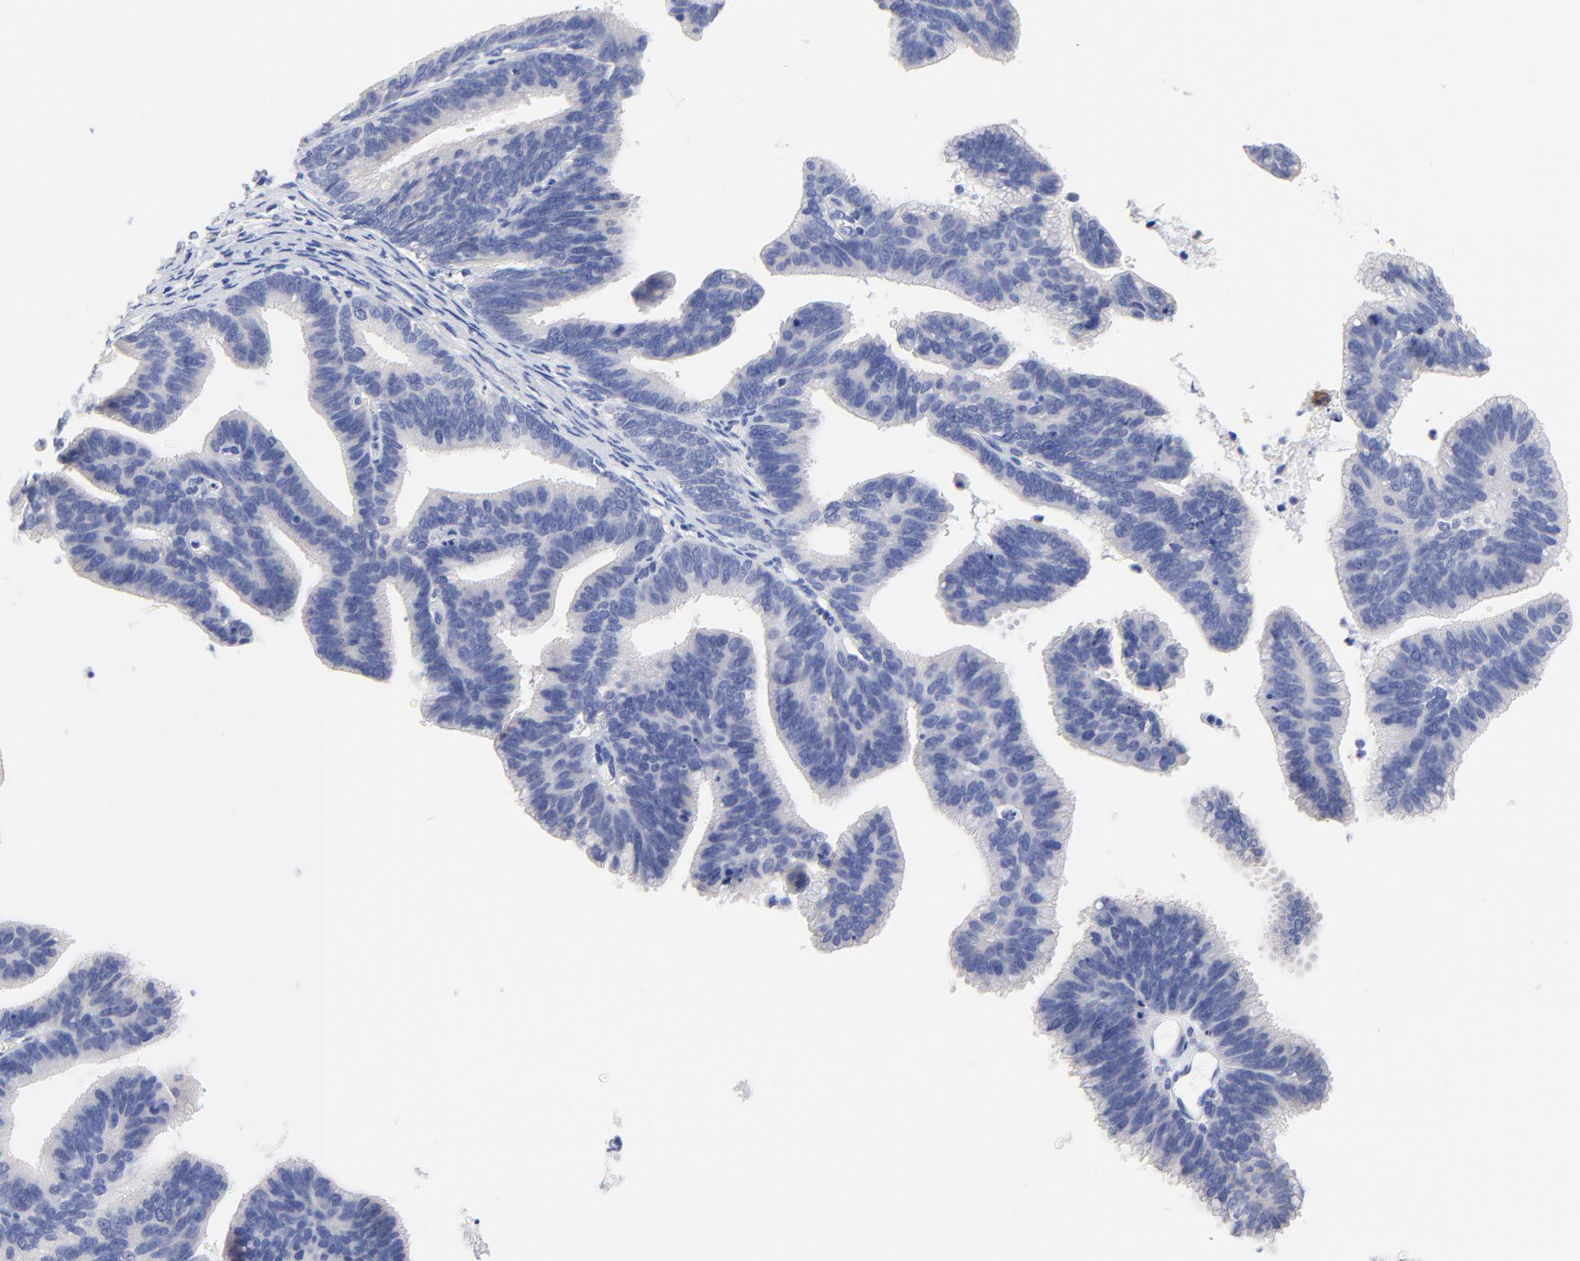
{"staining": {"intensity": "negative", "quantity": "none", "location": "none"}, "tissue": "cervical cancer", "cell_type": "Tumor cells", "image_type": "cancer", "snomed": [{"axis": "morphology", "description": "Adenocarcinoma, NOS"}, {"axis": "topography", "description": "Cervix"}], "caption": "The micrograph exhibits no staining of tumor cells in cervical cancer (adenocarcinoma).", "gene": "FBXO10", "patient": {"sex": "female", "age": 47}}